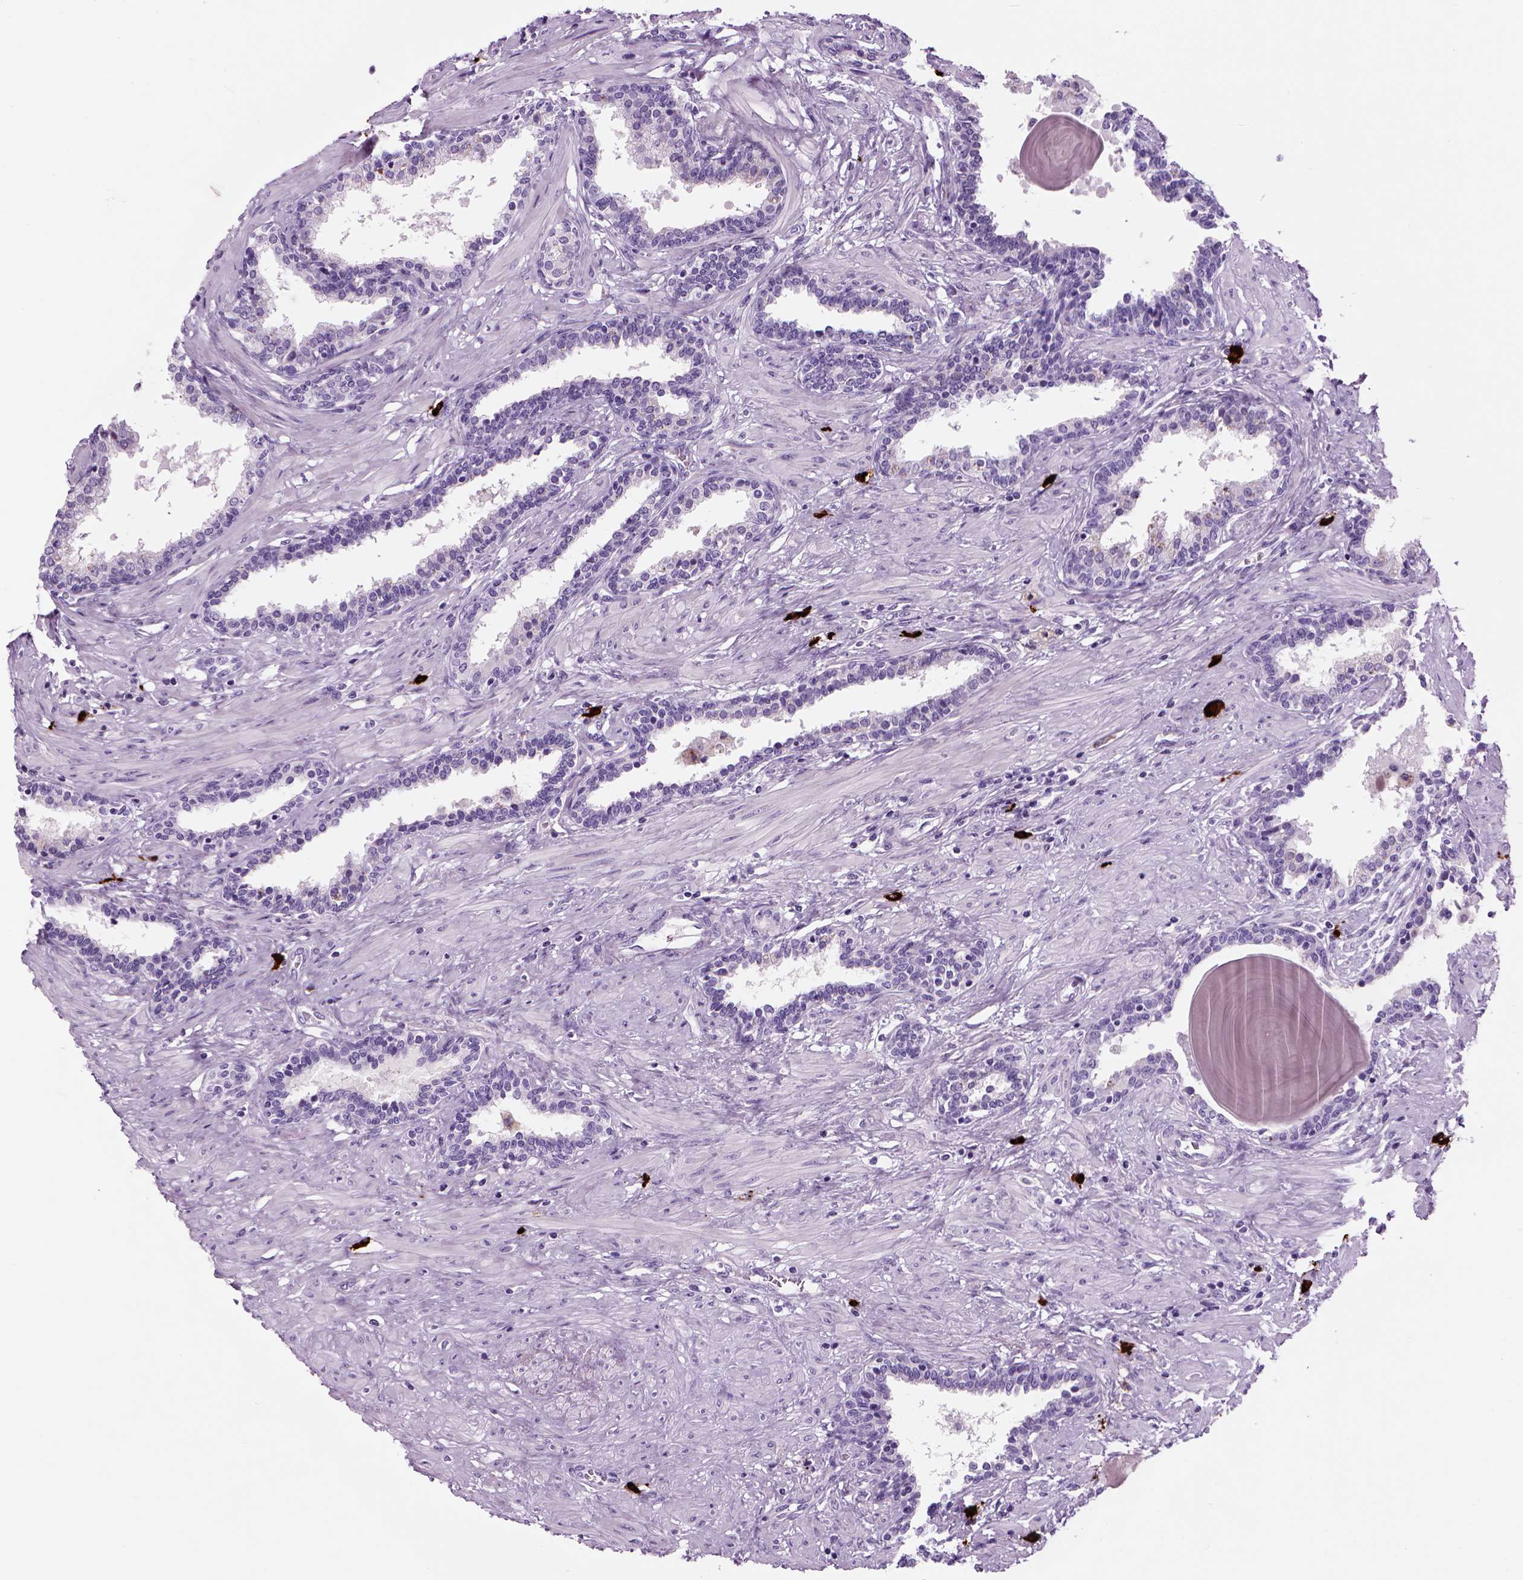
{"staining": {"intensity": "negative", "quantity": "none", "location": "none"}, "tissue": "prostate", "cell_type": "Glandular cells", "image_type": "normal", "snomed": [{"axis": "morphology", "description": "Normal tissue, NOS"}, {"axis": "topography", "description": "Prostate"}], "caption": "The IHC micrograph has no significant staining in glandular cells of prostate.", "gene": "MZB1", "patient": {"sex": "male", "age": 55}}